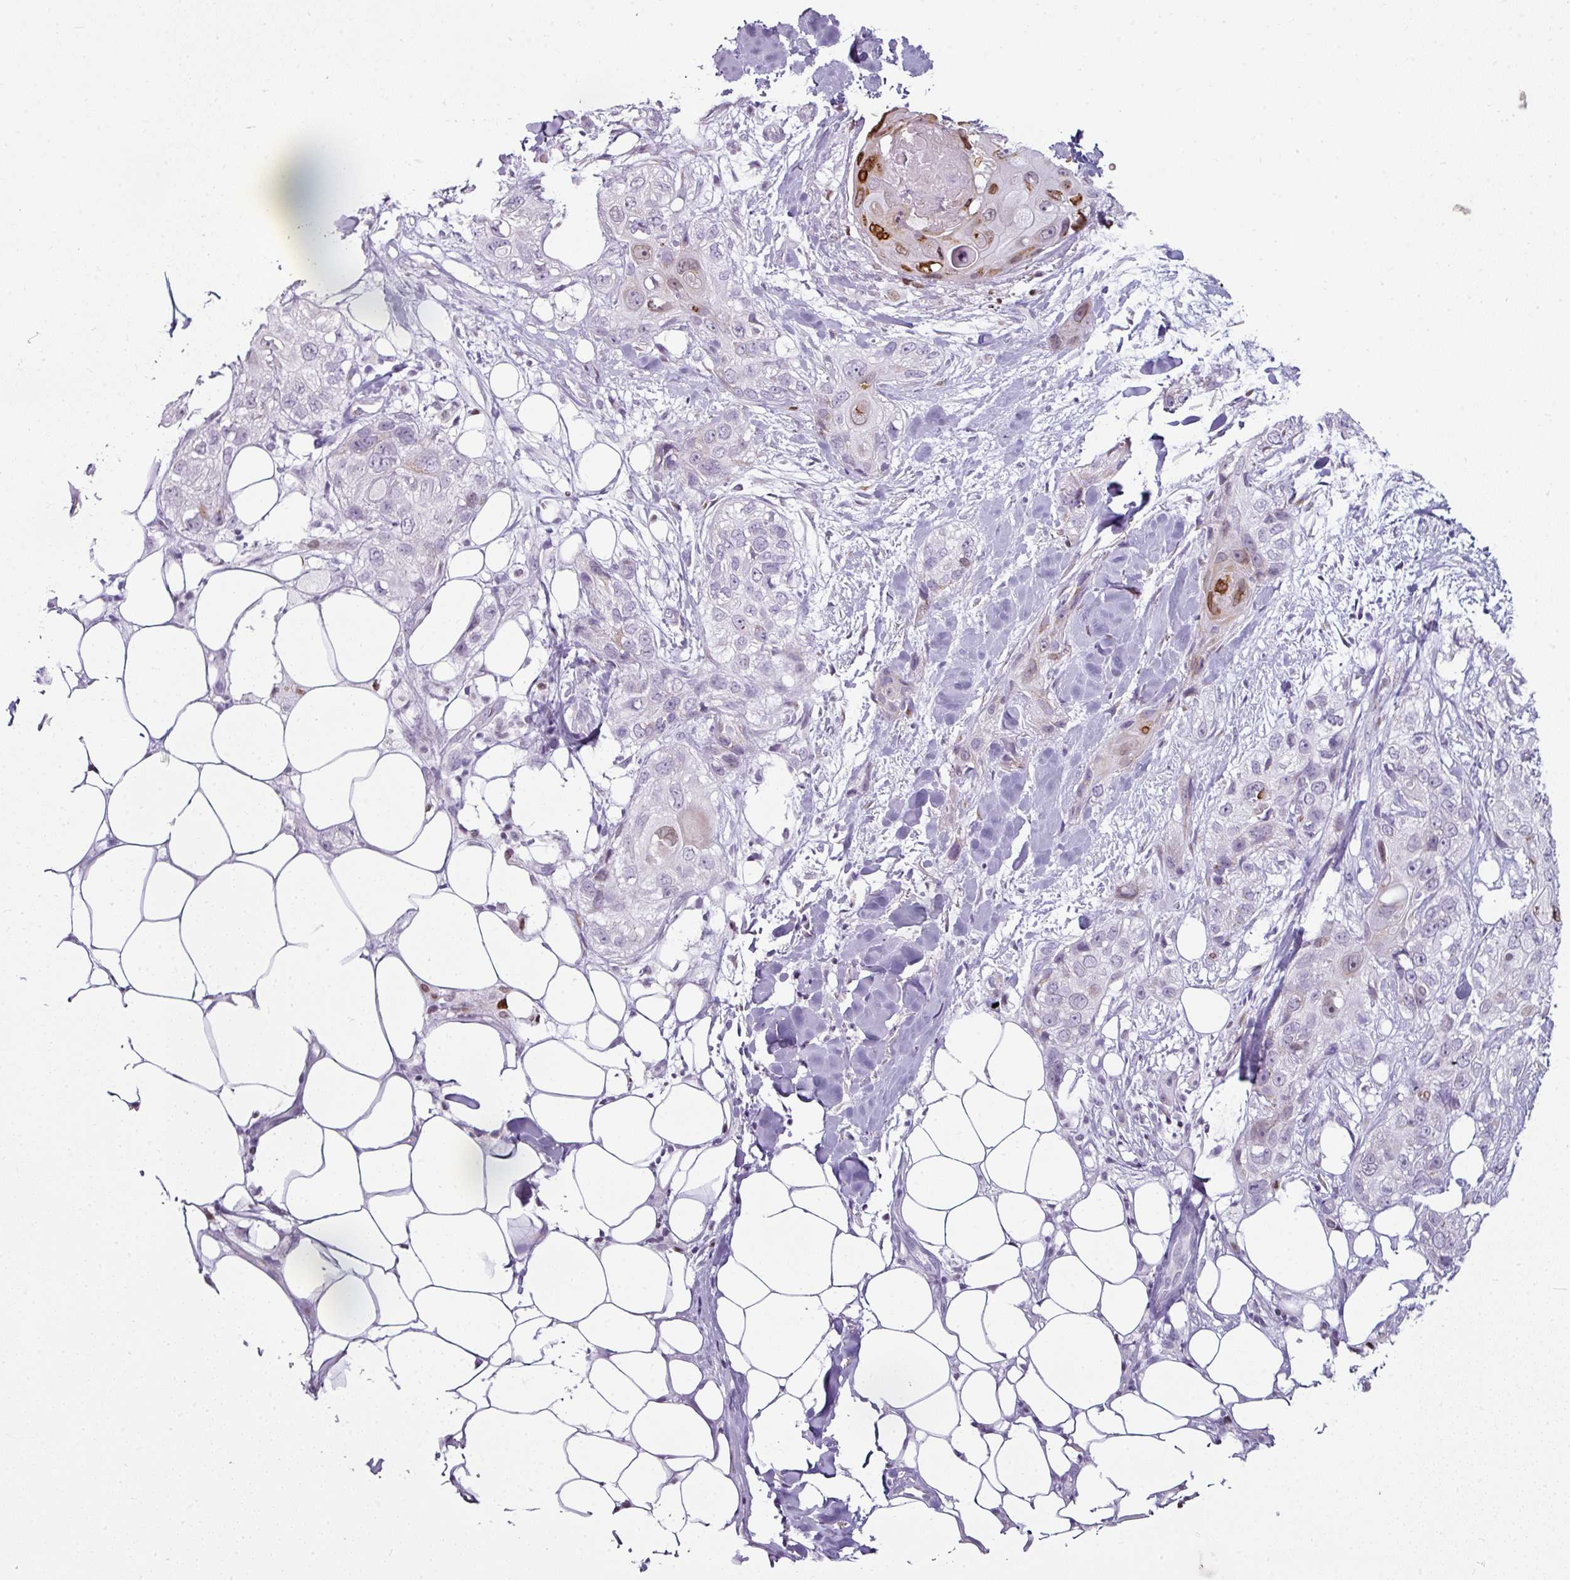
{"staining": {"intensity": "moderate", "quantity": "<25%", "location": "nuclear"}, "tissue": "skin cancer", "cell_type": "Tumor cells", "image_type": "cancer", "snomed": [{"axis": "morphology", "description": "Normal tissue, NOS"}, {"axis": "morphology", "description": "Squamous cell carcinoma, NOS"}, {"axis": "topography", "description": "Skin"}], "caption": "IHC (DAB (3,3'-diaminobenzidine)) staining of human squamous cell carcinoma (skin) displays moderate nuclear protein positivity in approximately <25% of tumor cells. The staining was performed using DAB (3,3'-diaminobenzidine), with brown indicating positive protein expression. Nuclei are stained blue with hematoxylin.", "gene": "SYT8", "patient": {"sex": "male", "age": 72}}